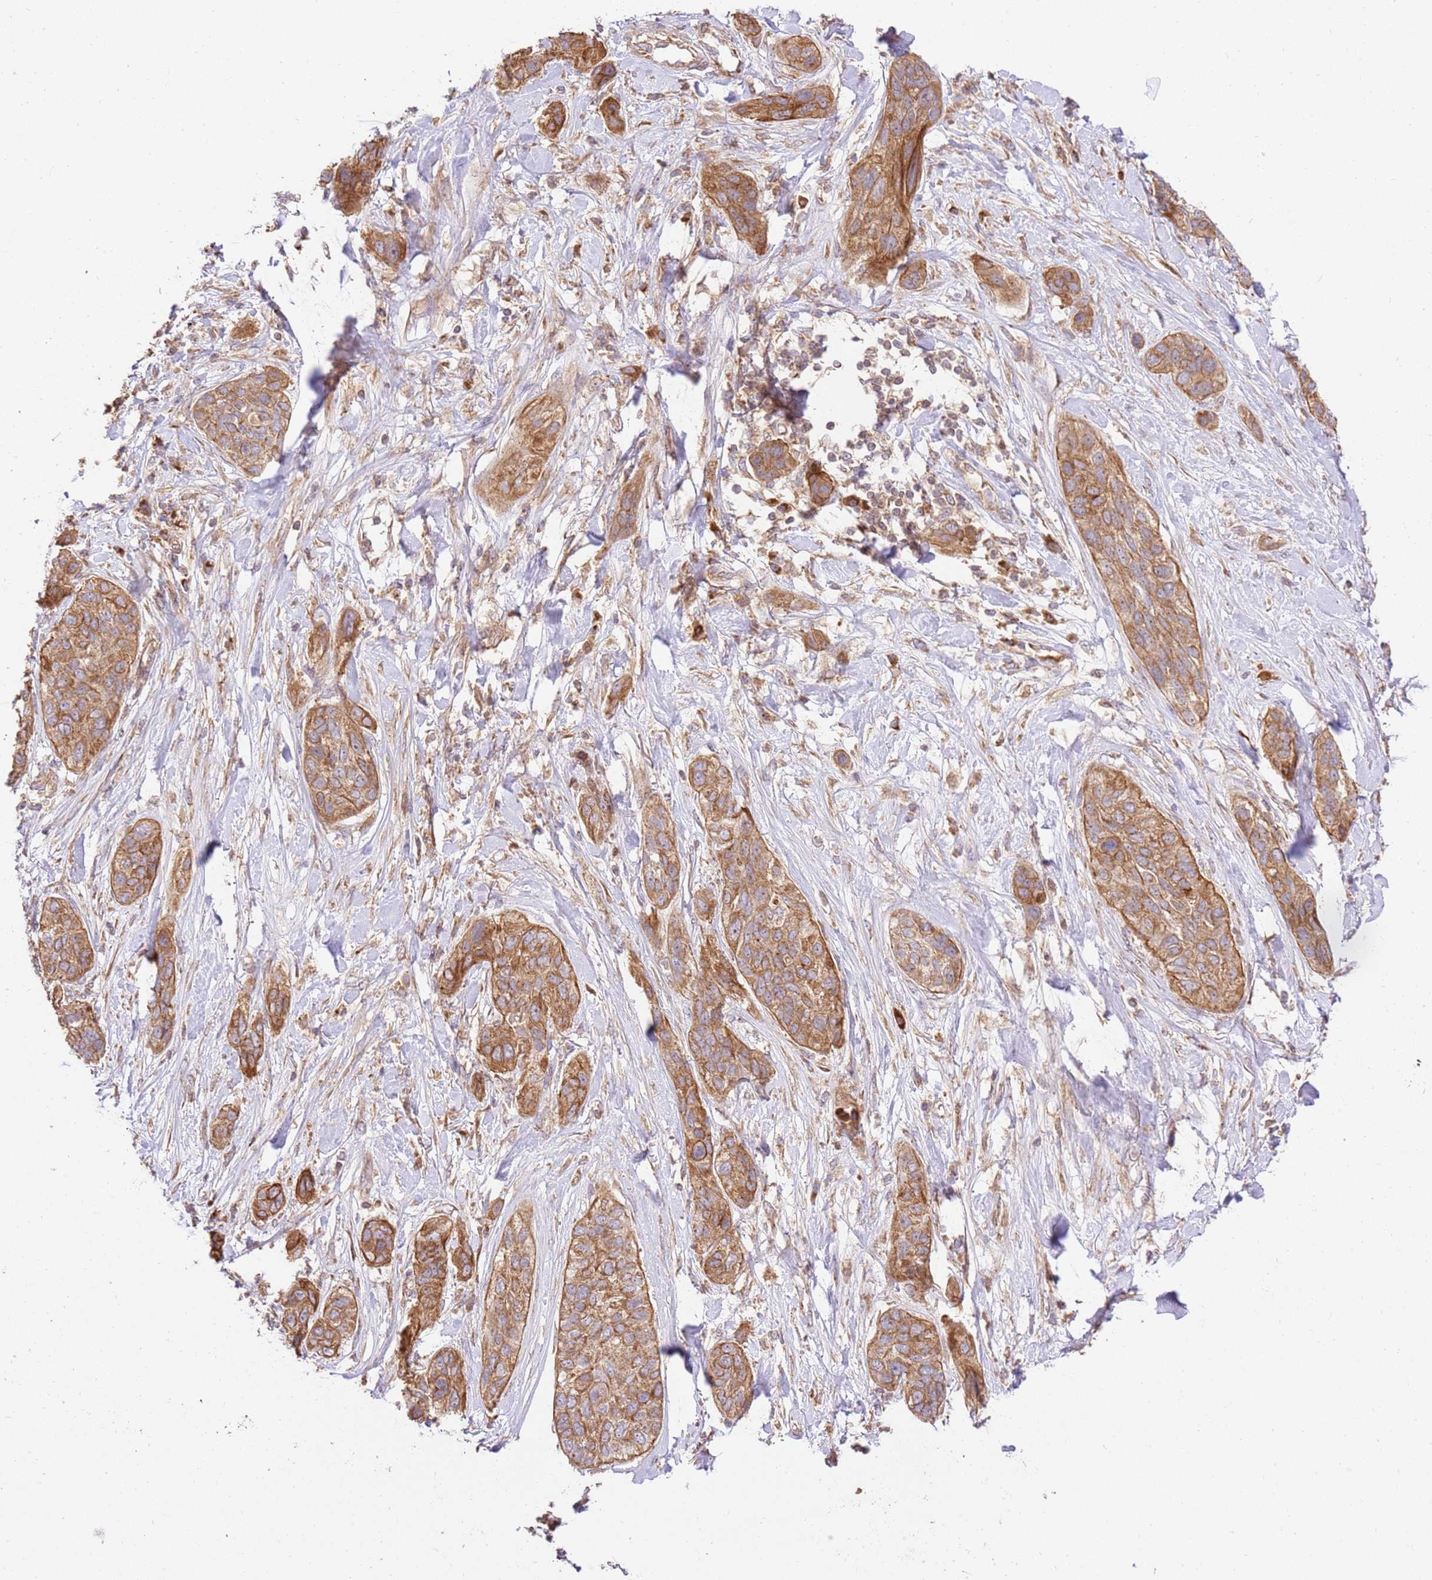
{"staining": {"intensity": "moderate", "quantity": ">75%", "location": "cytoplasmic/membranous"}, "tissue": "lung cancer", "cell_type": "Tumor cells", "image_type": "cancer", "snomed": [{"axis": "morphology", "description": "Squamous cell carcinoma, NOS"}, {"axis": "topography", "description": "Lung"}], "caption": "Immunohistochemistry image of lung cancer (squamous cell carcinoma) stained for a protein (brown), which reveals medium levels of moderate cytoplasmic/membranous expression in approximately >75% of tumor cells.", "gene": "SPATA2L", "patient": {"sex": "female", "age": 70}}